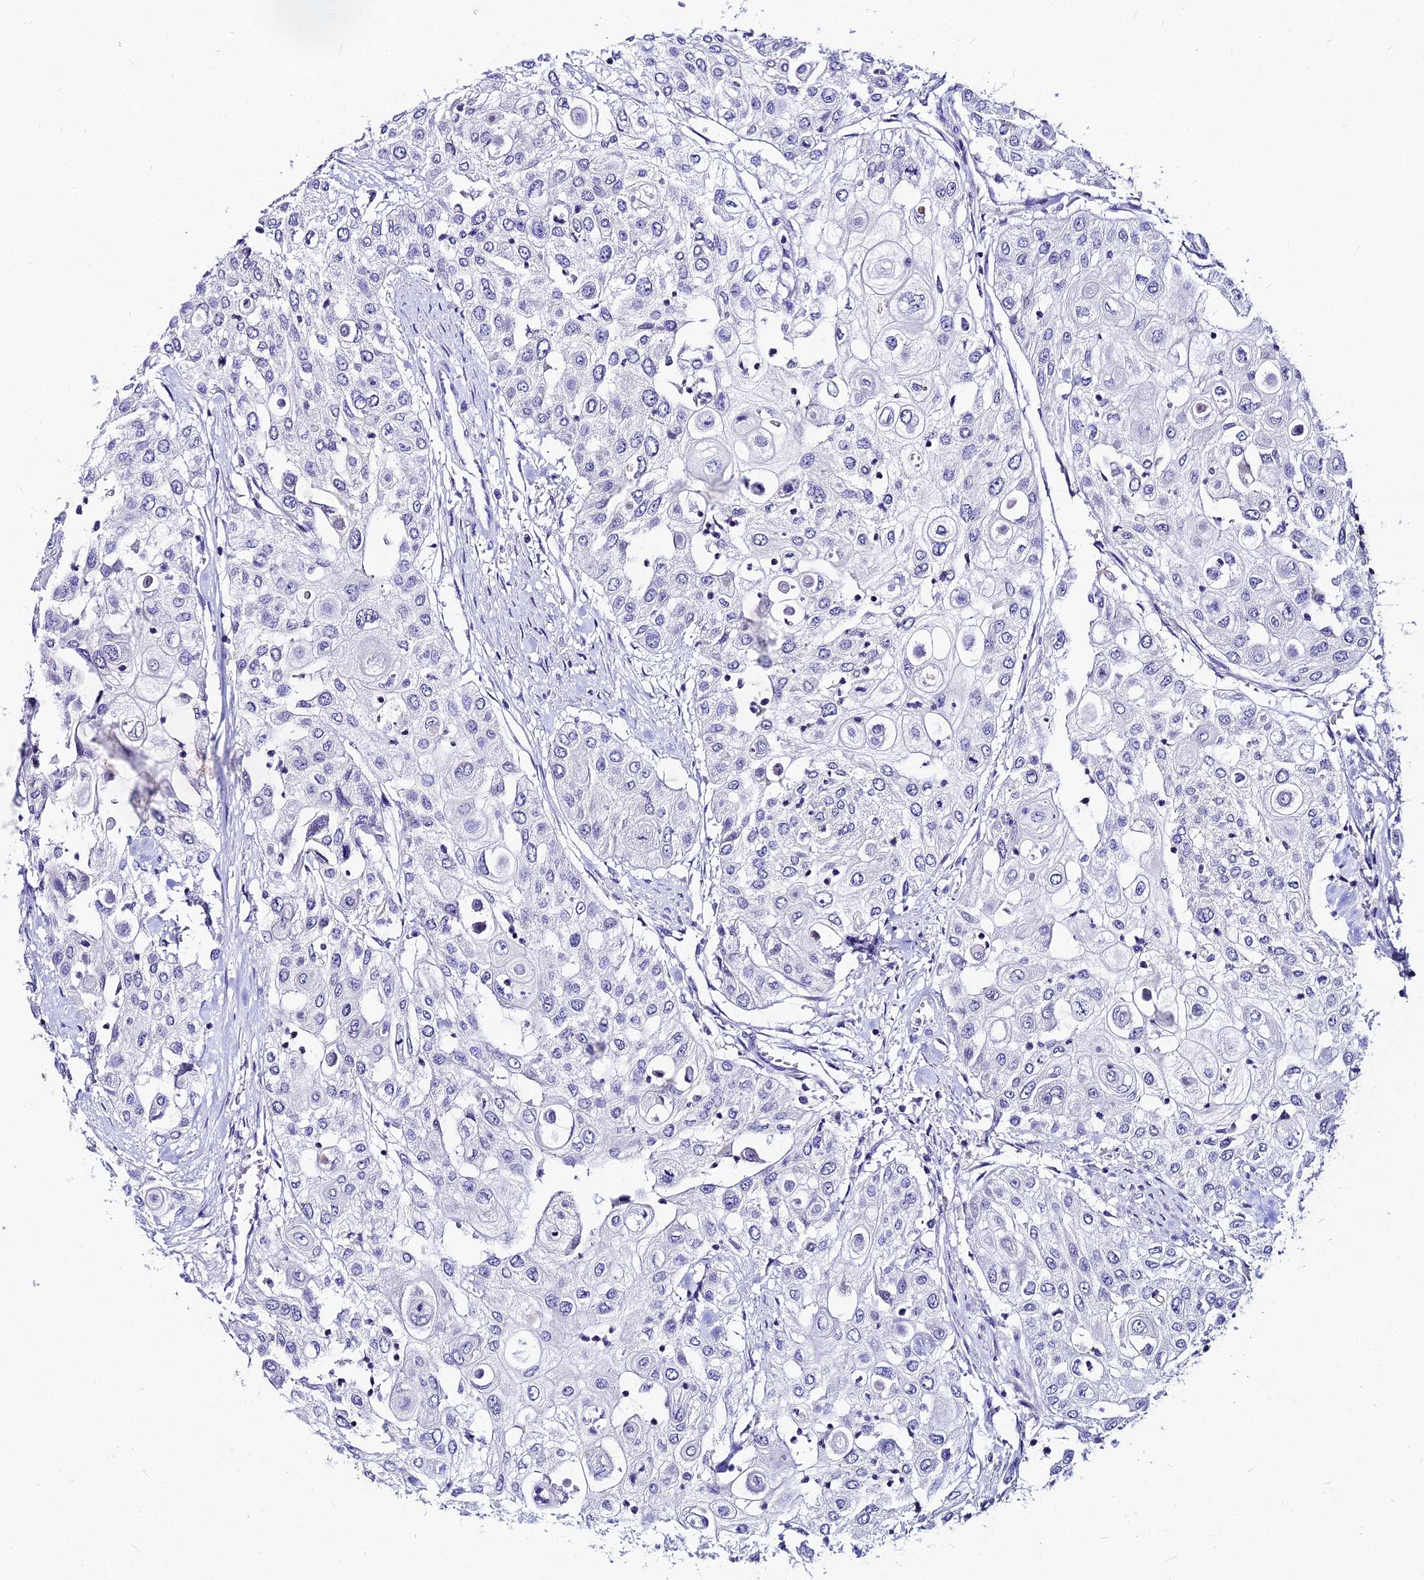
{"staining": {"intensity": "negative", "quantity": "none", "location": "none"}, "tissue": "urothelial cancer", "cell_type": "Tumor cells", "image_type": "cancer", "snomed": [{"axis": "morphology", "description": "Urothelial carcinoma, High grade"}, {"axis": "topography", "description": "Urinary bladder"}], "caption": "Urothelial cancer was stained to show a protein in brown. There is no significant positivity in tumor cells.", "gene": "LGALS7", "patient": {"sex": "female", "age": 79}}